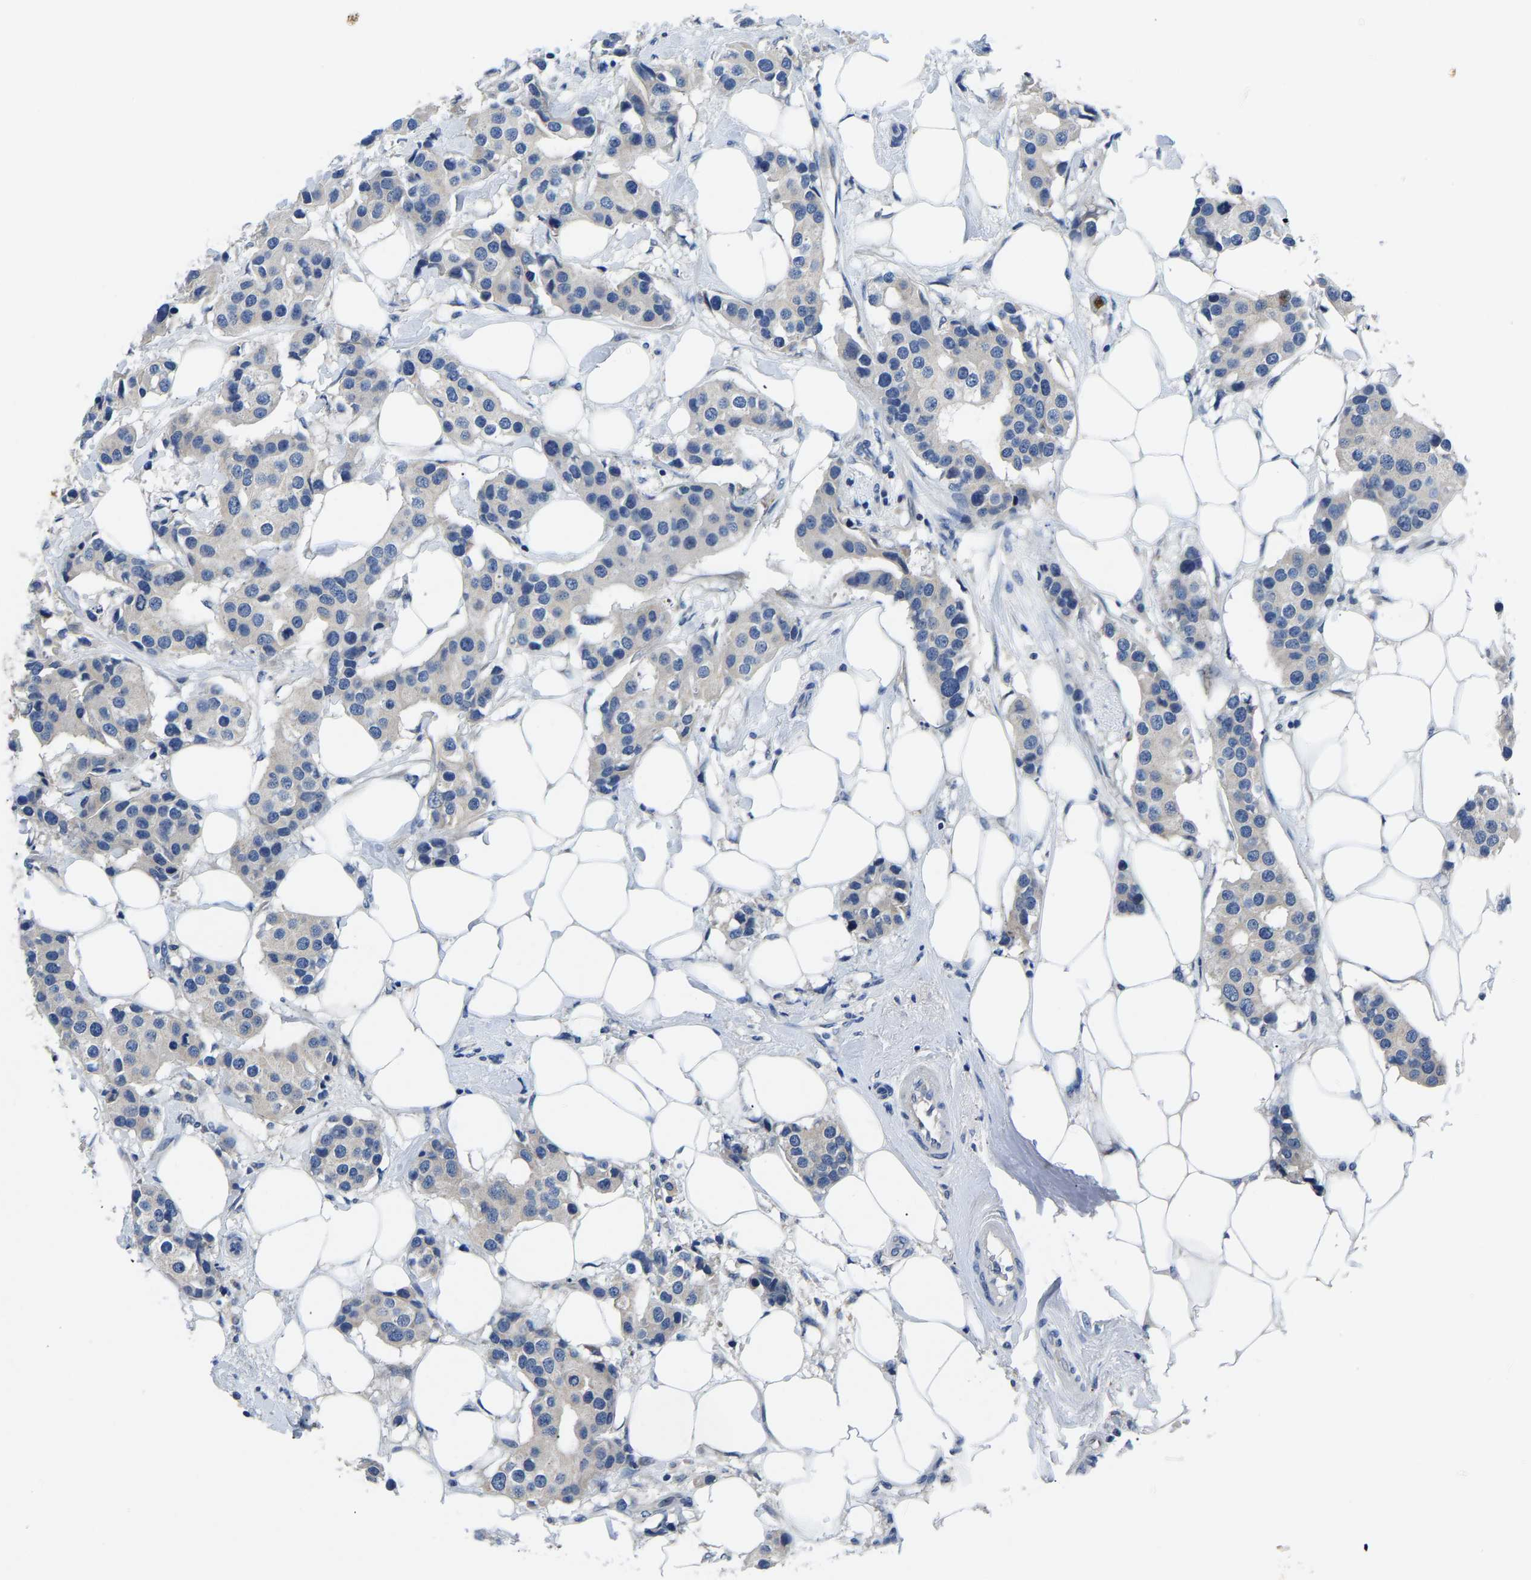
{"staining": {"intensity": "weak", "quantity": "<25%", "location": "cytoplasmic/membranous"}, "tissue": "breast cancer", "cell_type": "Tumor cells", "image_type": "cancer", "snomed": [{"axis": "morphology", "description": "Normal tissue, NOS"}, {"axis": "morphology", "description": "Duct carcinoma"}, {"axis": "topography", "description": "Breast"}], "caption": "Tumor cells are negative for protein expression in human breast cancer (infiltrating ductal carcinoma).", "gene": "TOR1B", "patient": {"sex": "female", "age": 39}}